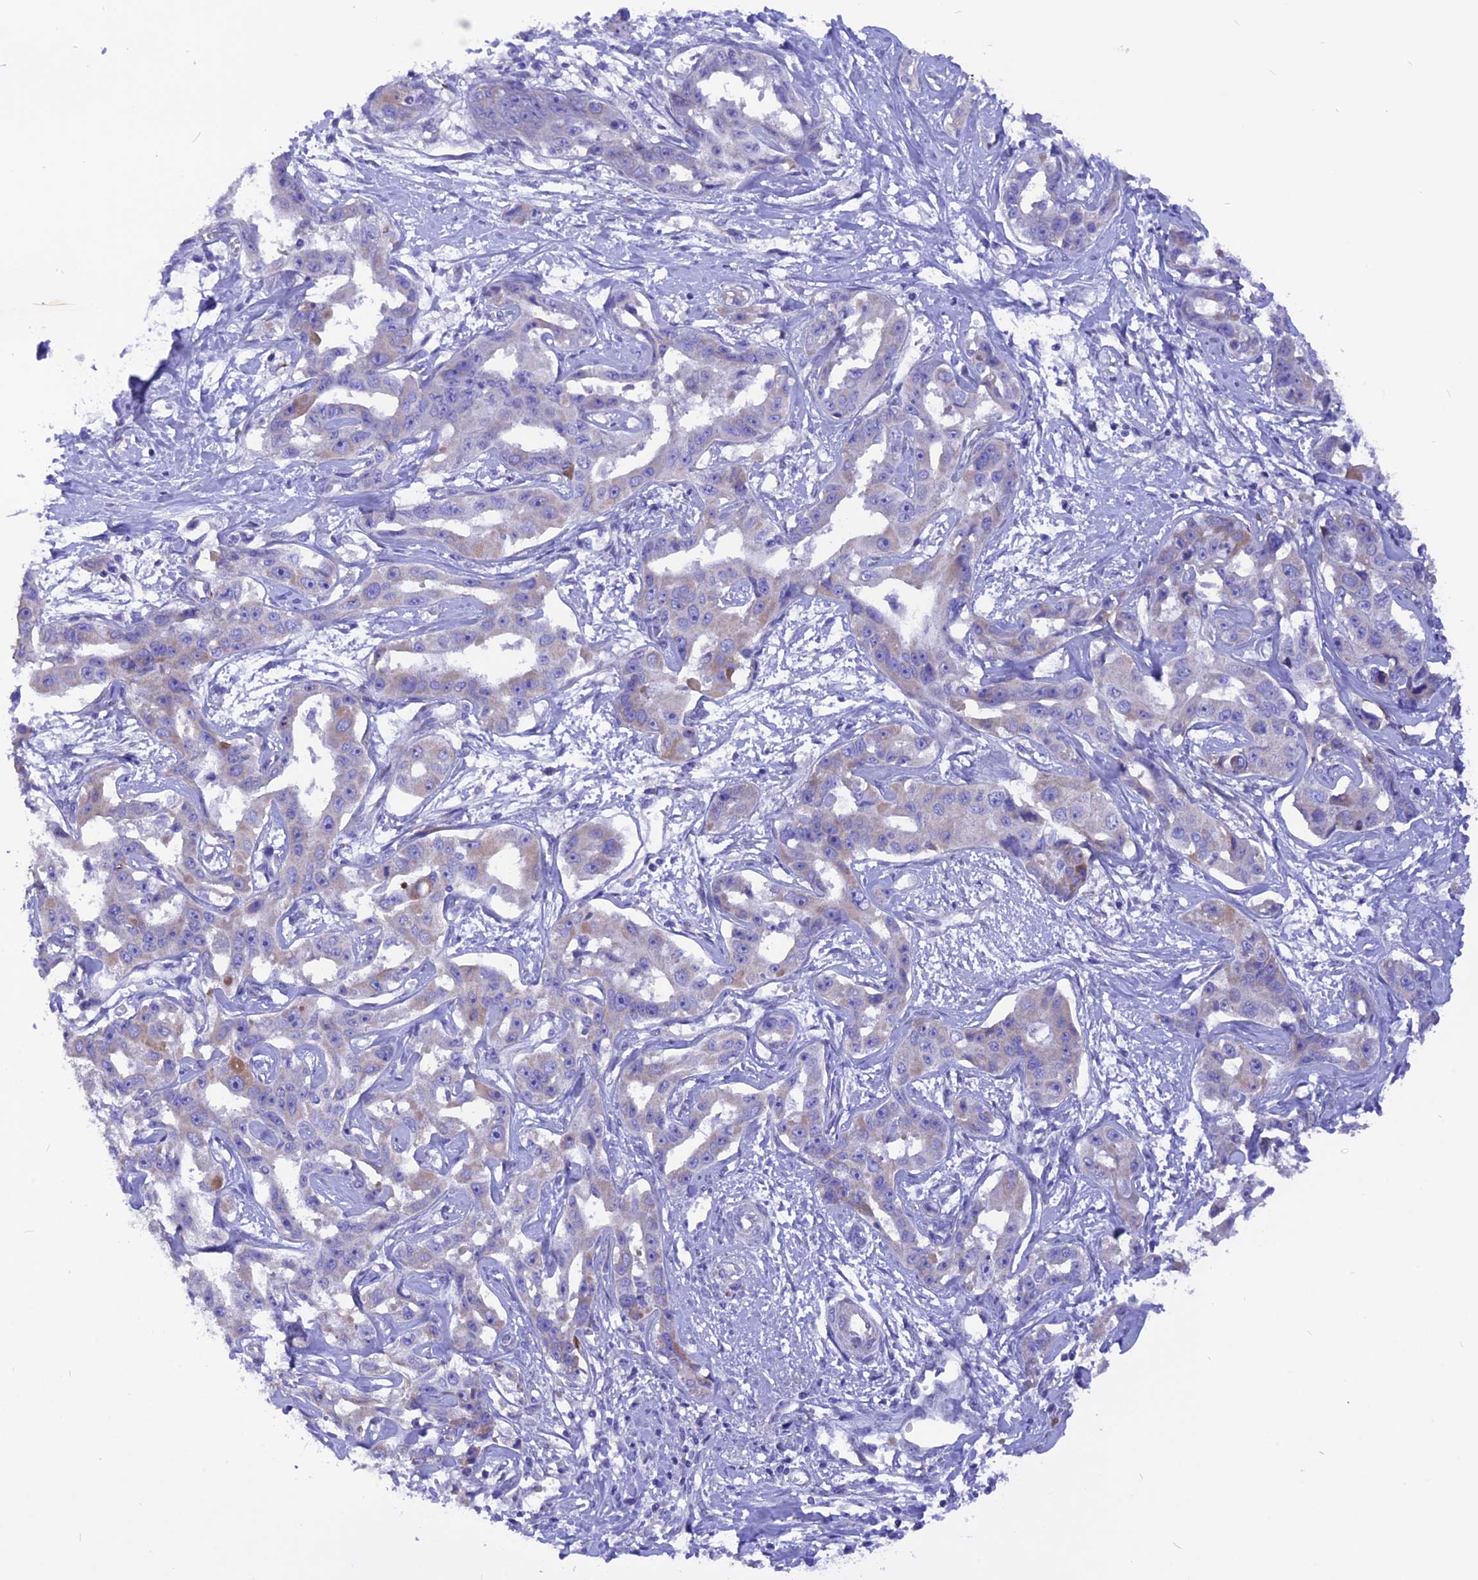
{"staining": {"intensity": "negative", "quantity": "none", "location": "none"}, "tissue": "liver cancer", "cell_type": "Tumor cells", "image_type": "cancer", "snomed": [{"axis": "morphology", "description": "Cholangiocarcinoma"}, {"axis": "topography", "description": "Liver"}], "caption": "Tumor cells show no significant protein positivity in liver cancer.", "gene": "TMEM138", "patient": {"sex": "male", "age": 59}}